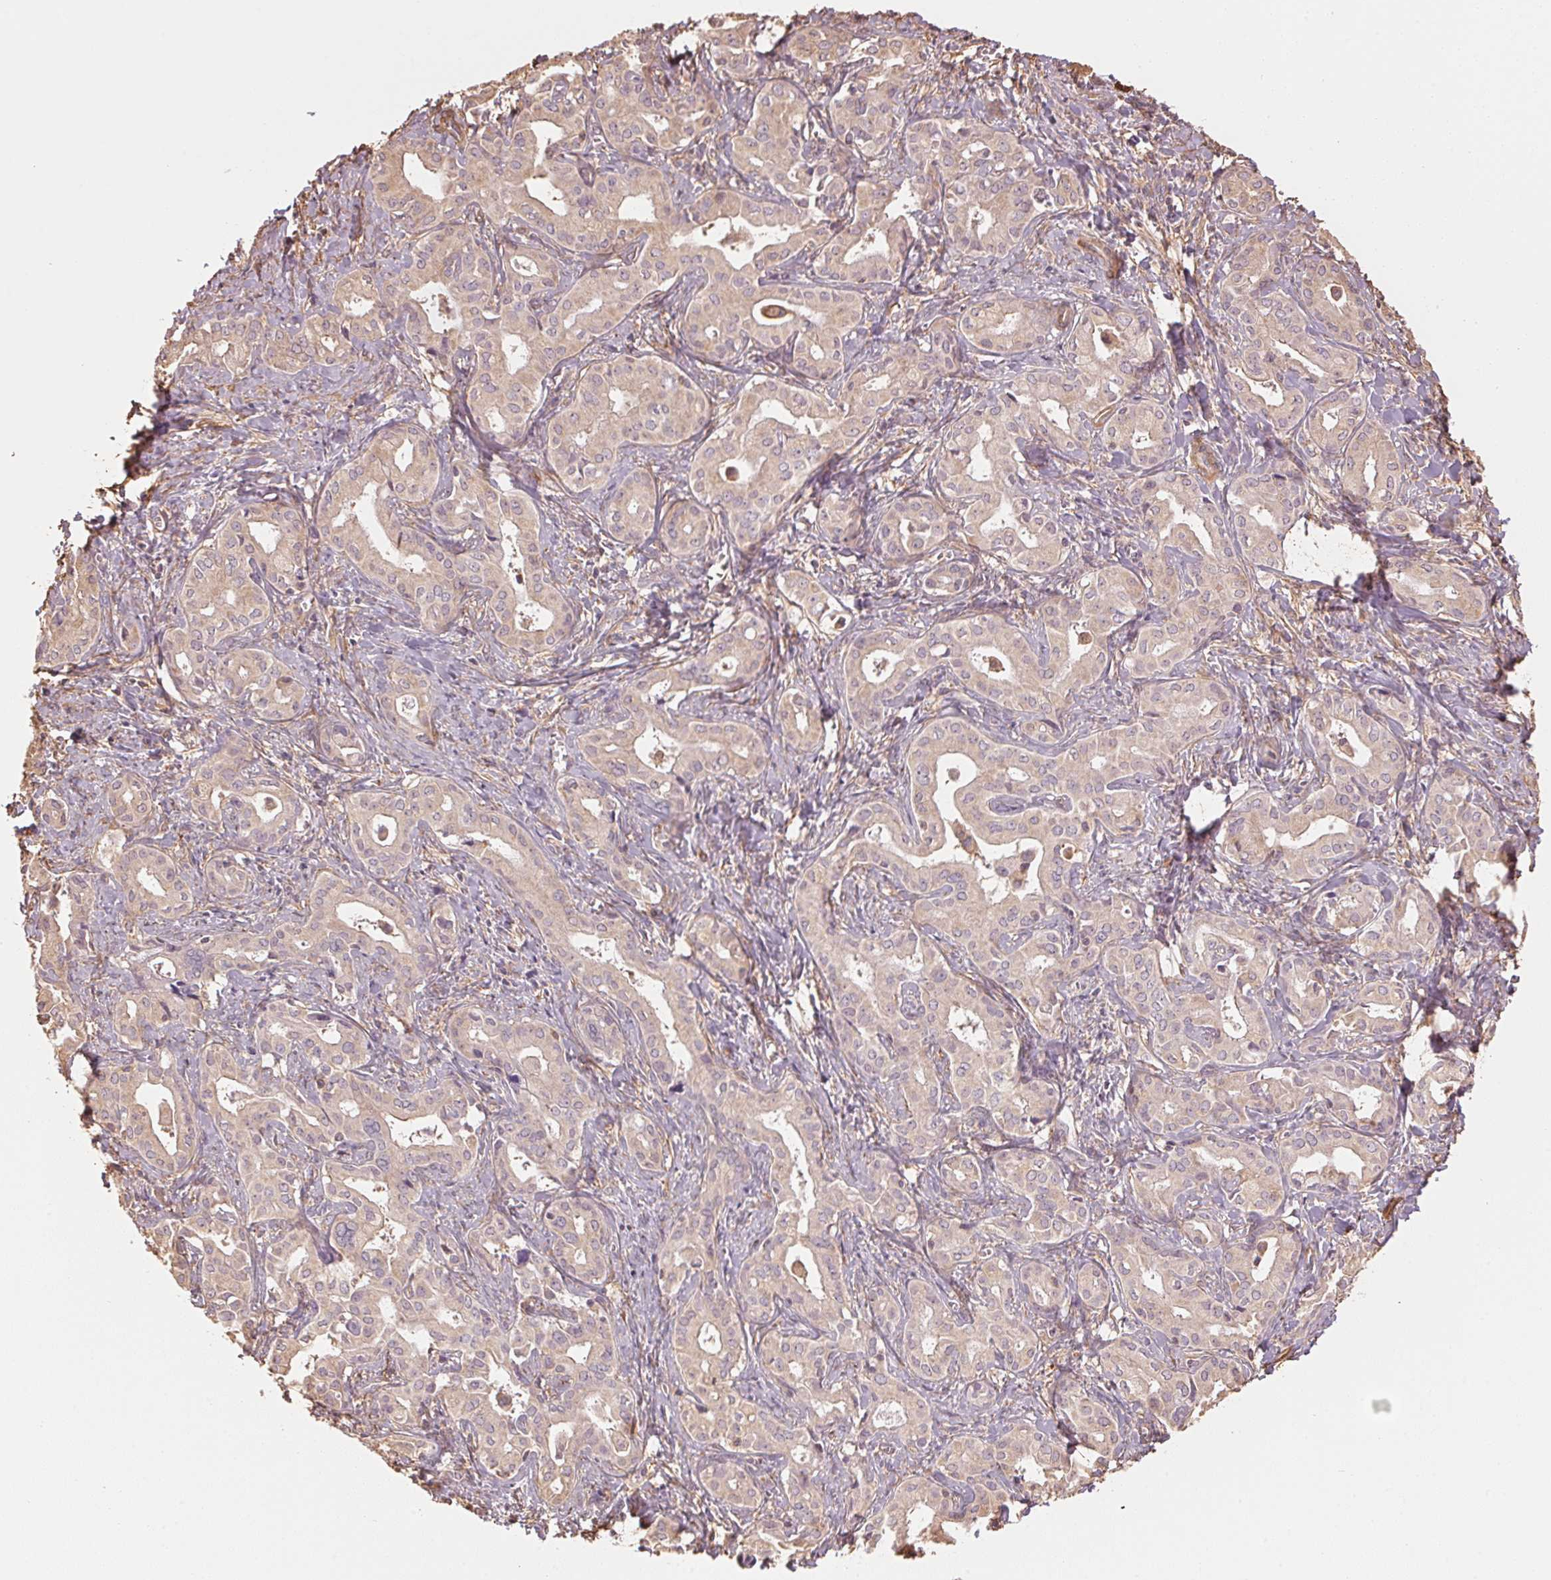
{"staining": {"intensity": "weak", "quantity": "<25%", "location": "cytoplasmic/membranous"}, "tissue": "liver cancer", "cell_type": "Tumor cells", "image_type": "cancer", "snomed": [{"axis": "morphology", "description": "Cholangiocarcinoma"}, {"axis": "topography", "description": "Liver"}], "caption": "This image is of liver cancer stained with IHC to label a protein in brown with the nuclei are counter-stained blue. There is no positivity in tumor cells.", "gene": "QDPR", "patient": {"sex": "female", "age": 65}}